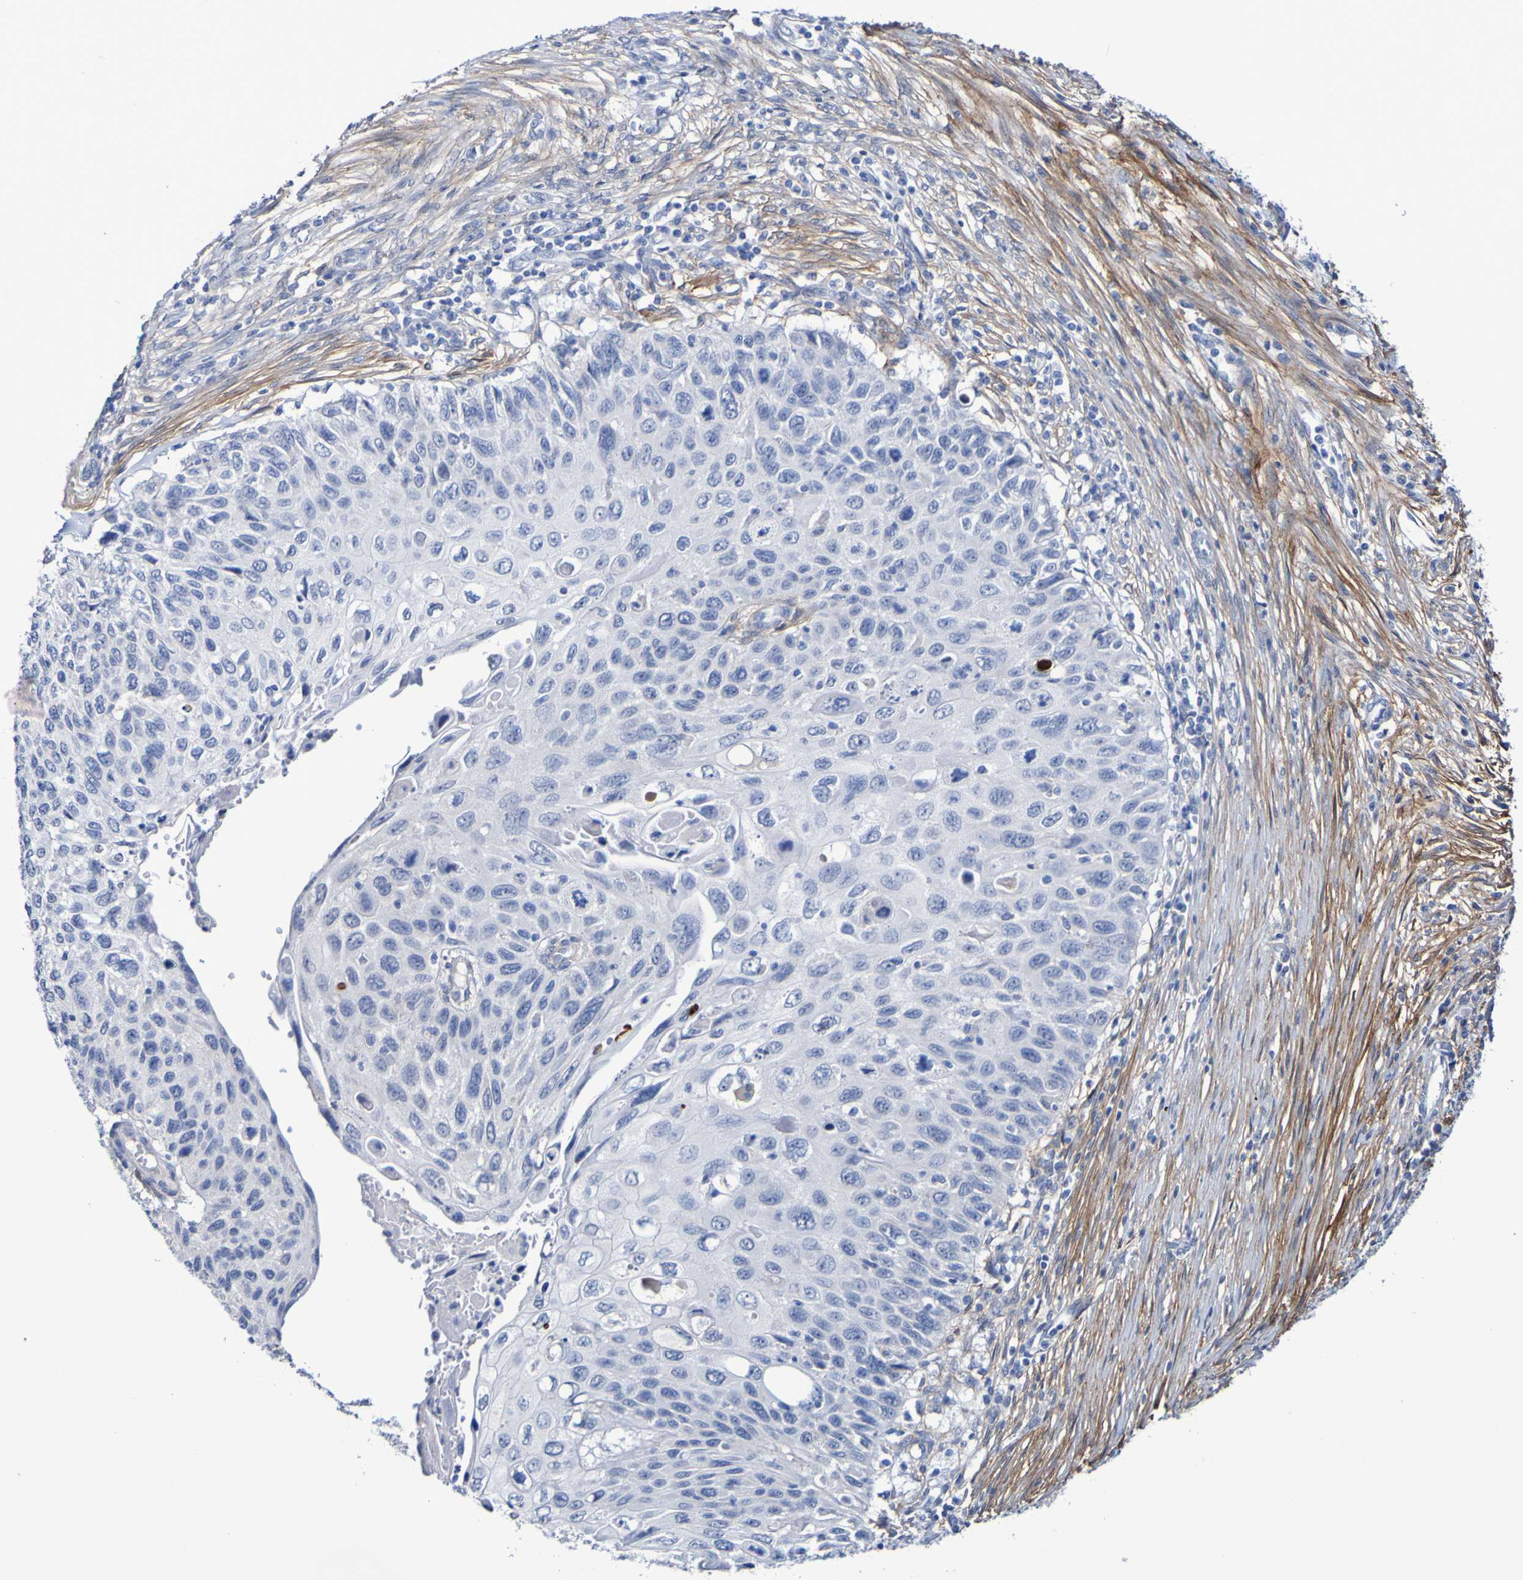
{"staining": {"intensity": "negative", "quantity": "none", "location": "none"}, "tissue": "cervical cancer", "cell_type": "Tumor cells", "image_type": "cancer", "snomed": [{"axis": "morphology", "description": "Squamous cell carcinoma, NOS"}, {"axis": "topography", "description": "Cervix"}], "caption": "Immunohistochemistry of squamous cell carcinoma (cervical) demonstrates no positivity in tumor cells.", "gene": "SGCB", "patient": {"sex": "female", "age": 70}}